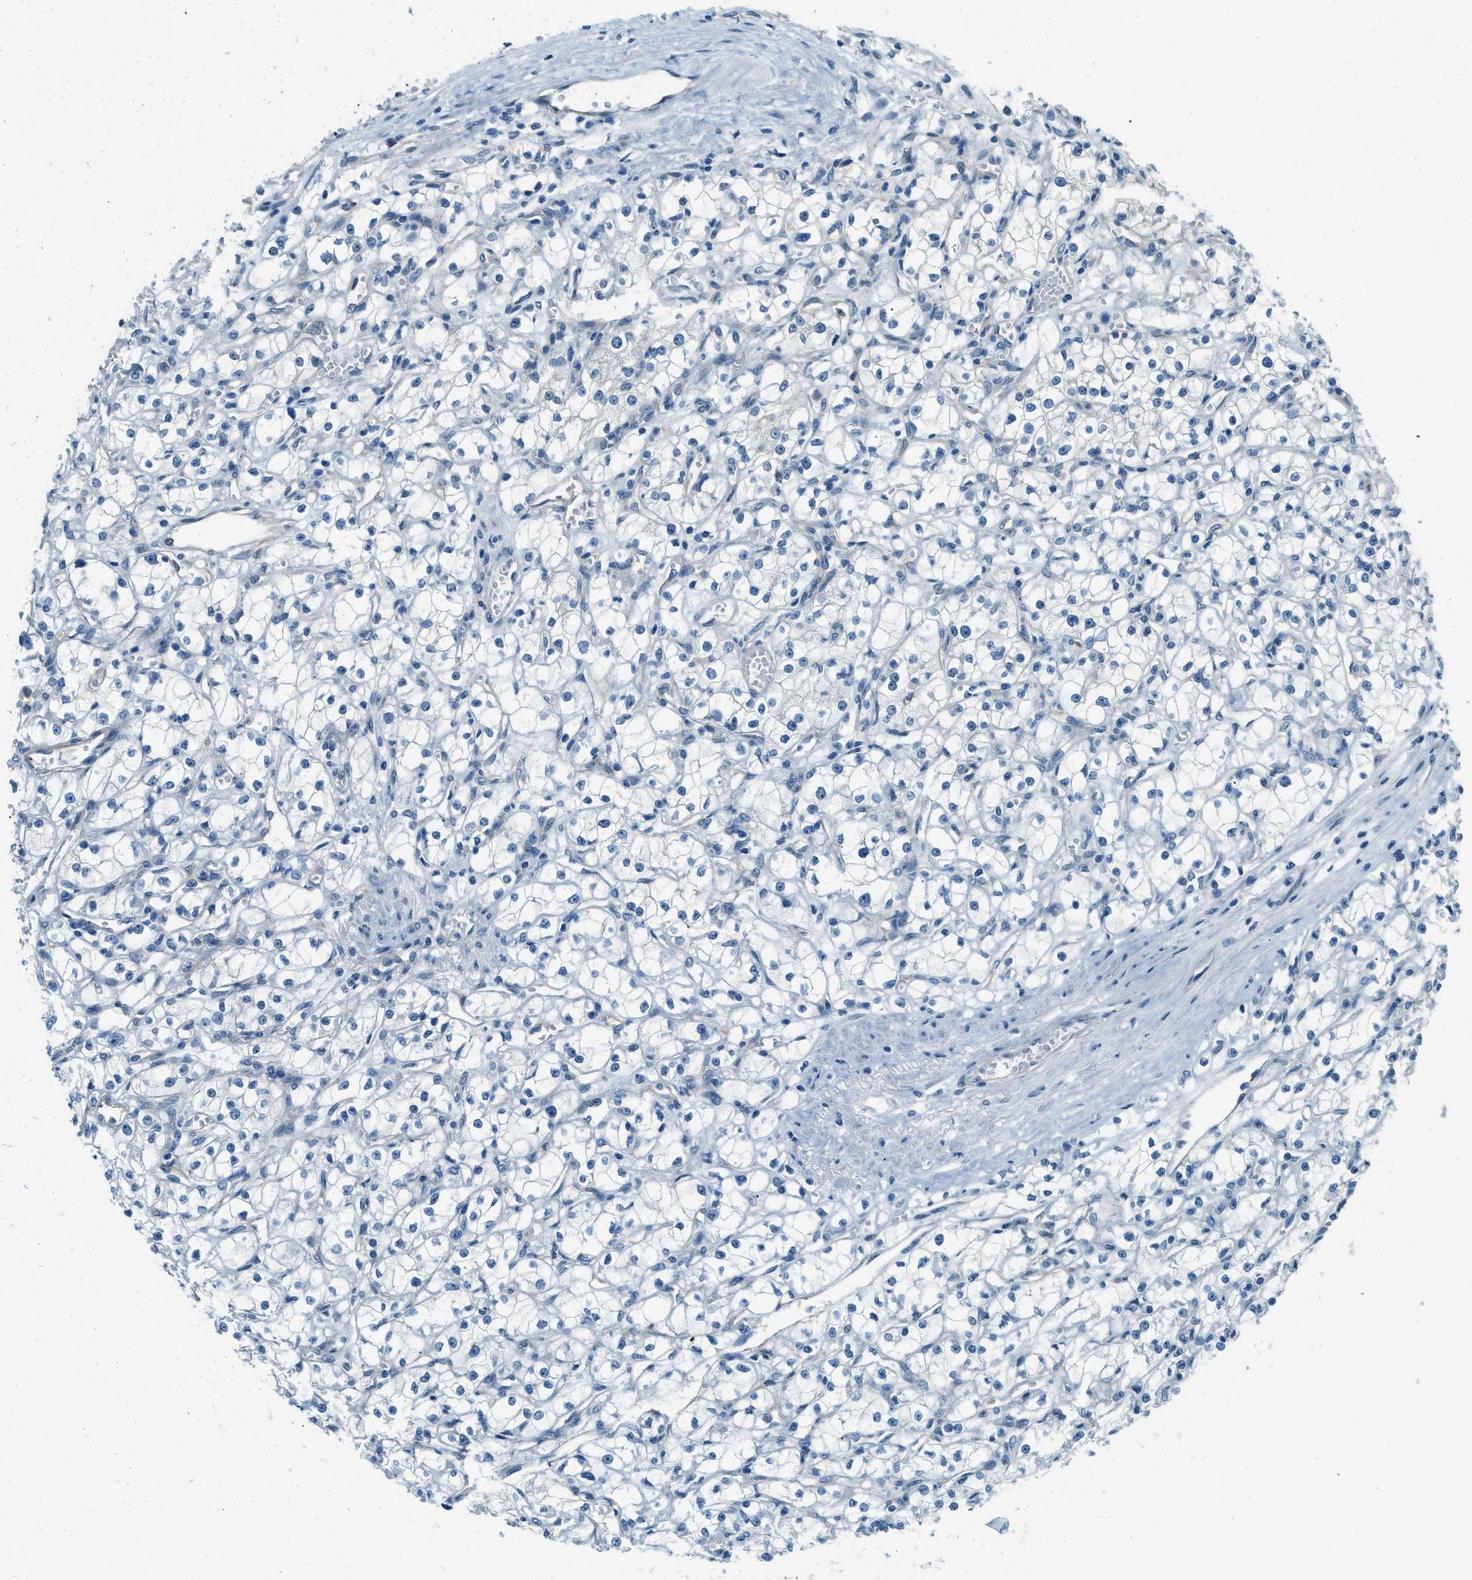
{"staining": {"intensity": "negative", "quantity": "none", "location": "none"}, "tissue": "renal cancer", "cell_type": "Tumor cells", "image_type": "cancer", "snomed": [{"axis": "morphology", "description": "Adenocarcinoma, NOS"}, {"axis": "topography", "description": "Kidney"}], "caption": "Immunohistochemical staining of human adenocarcinoma (renal) reveals no significant positivity in tumor cells.", "gene": "ZNF367", "patient": {"sex": "male", "age": 56}}